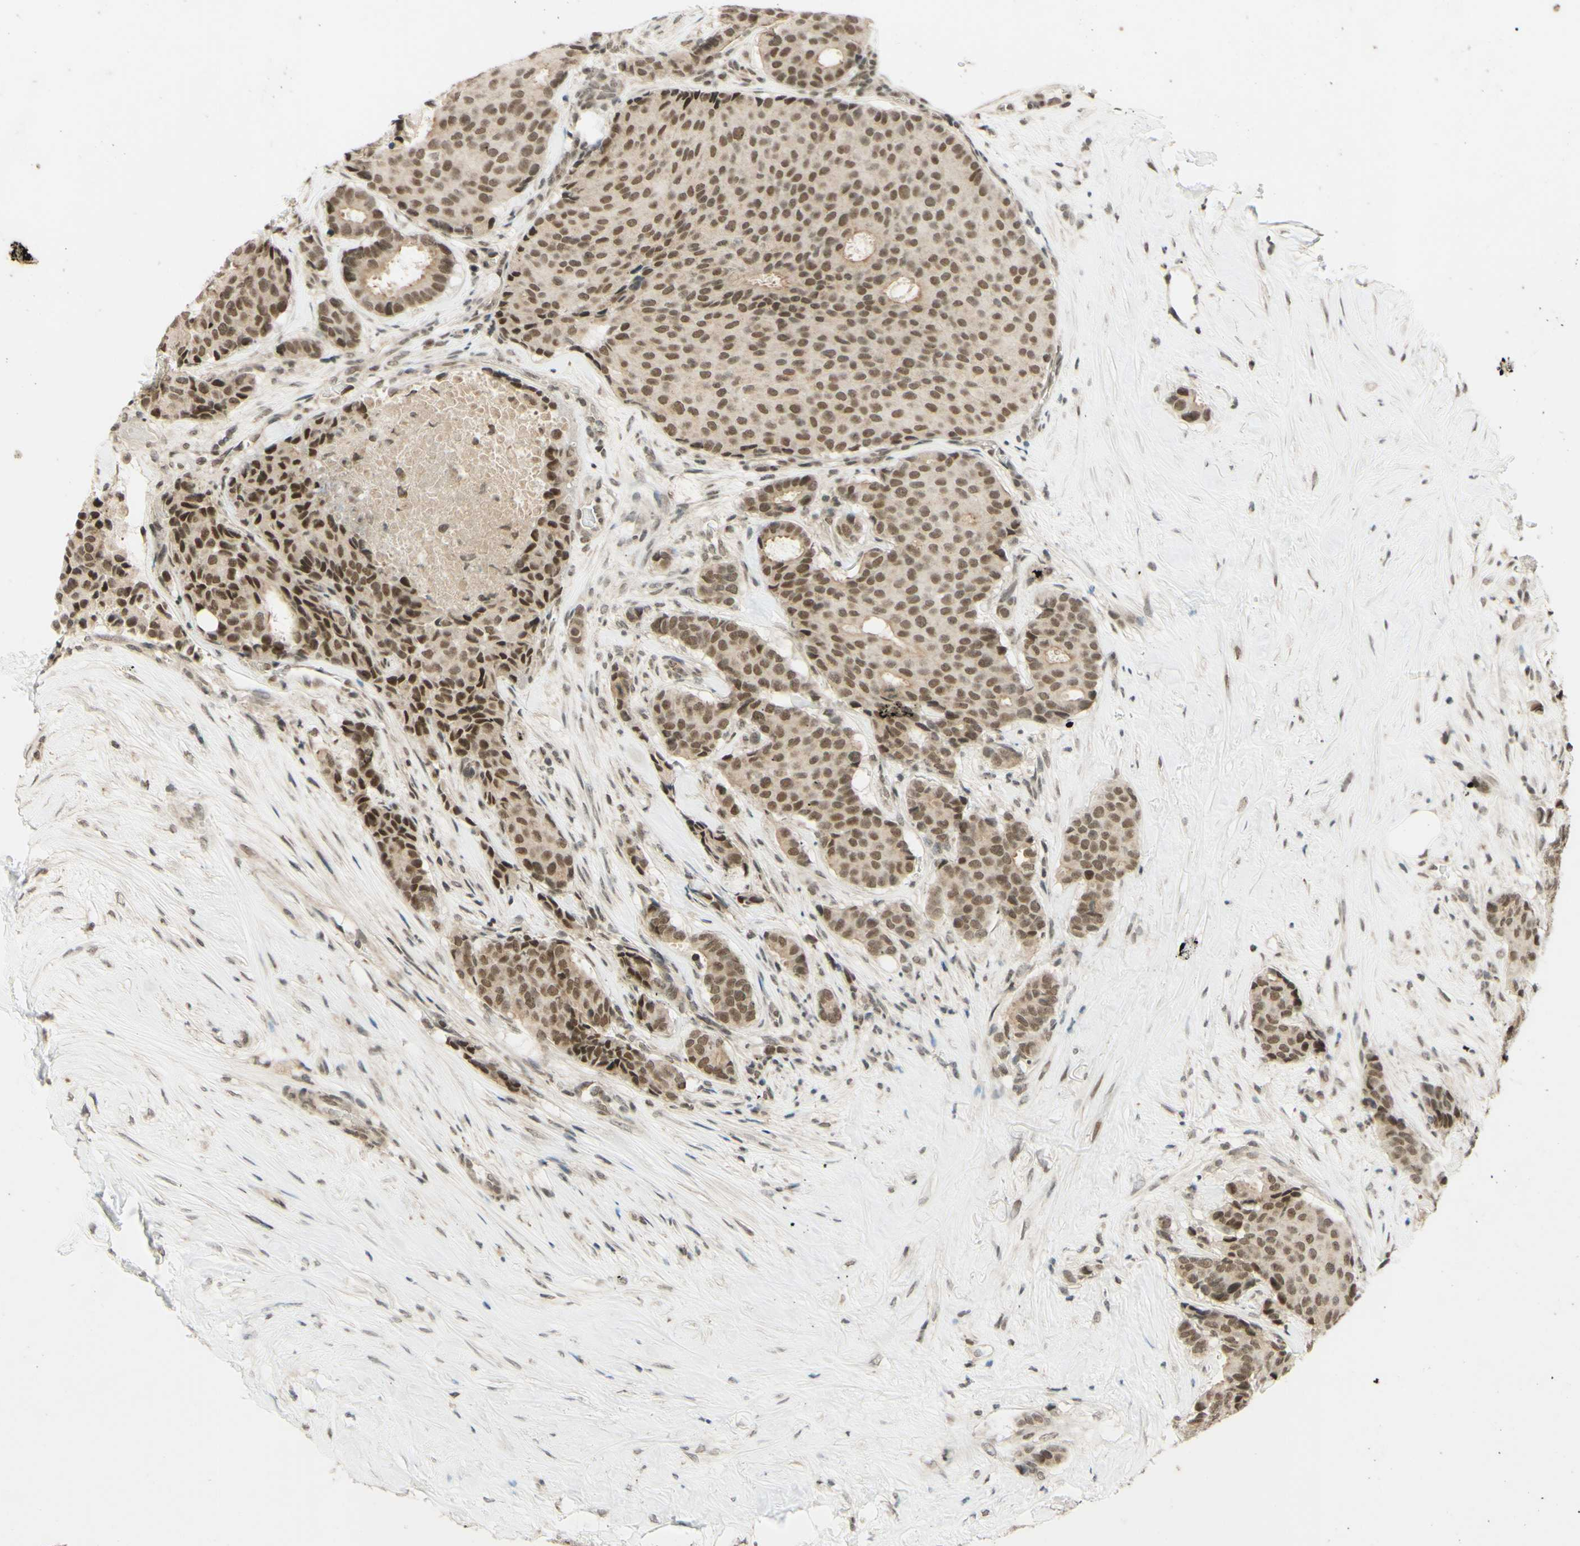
{"staining": {"intensity": "moderate", "quantity": ">75%", "location": "nuclear"}, "tissue": "breast cancer", "cell_type": "Tumor cells", "image_type": "cancer", "snomed": [{"axis": "morphology", "description": "Duct carcinoma"}, {"axis": "topography", "description": "Breast"}], "caption": "This micrograph demonstrates breast cancer (intraductal carcinoma) stained with immunohistochemistry (IHC) to label a protein in brown. The nuclear of tumor cells show moderate positivity for the protein. Nuclei are counter-stained blue.", "gene": "SMARCB1", "patient": {"sex": "female", "age": 75}}